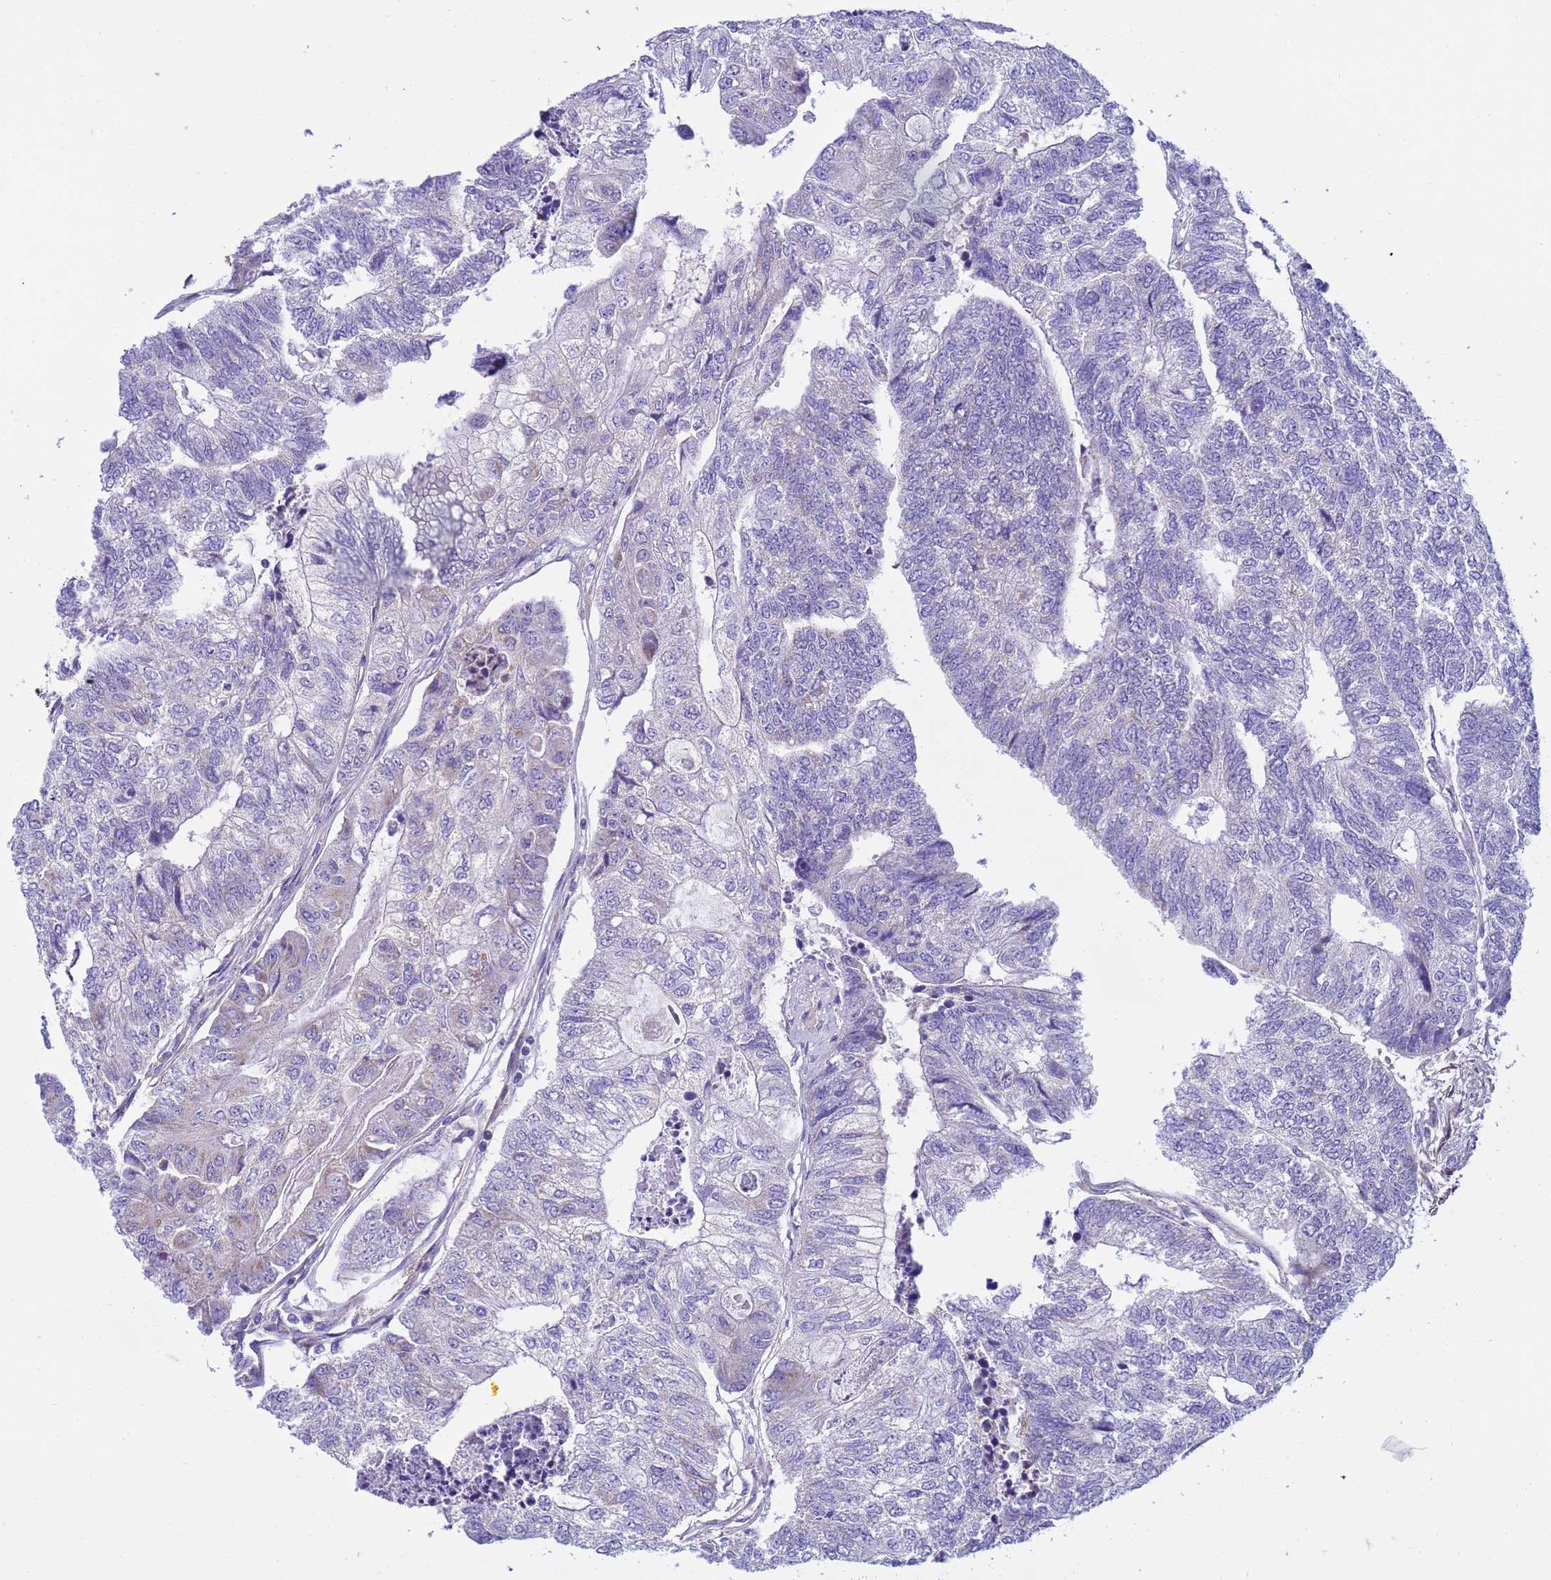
{"staining": {"intensity": "negative", "quantity": "none", "location": "none"}, "tissue": "colorectal cancer", "cell_type": "Tumor cells", "image_type": "cancer", "snomed": [{"axis": "morphology", "description": "Adenocarcinoma, NOS"}, {"axis": "topography", "description": "Colon"}], "caption": "Protein analysis of colorectal cancer (adenocarcinoma) demonstrates no significant expression in tumor cells.", "gene": "P2RX7", "patient": {"sex": "female", "age": 67}}